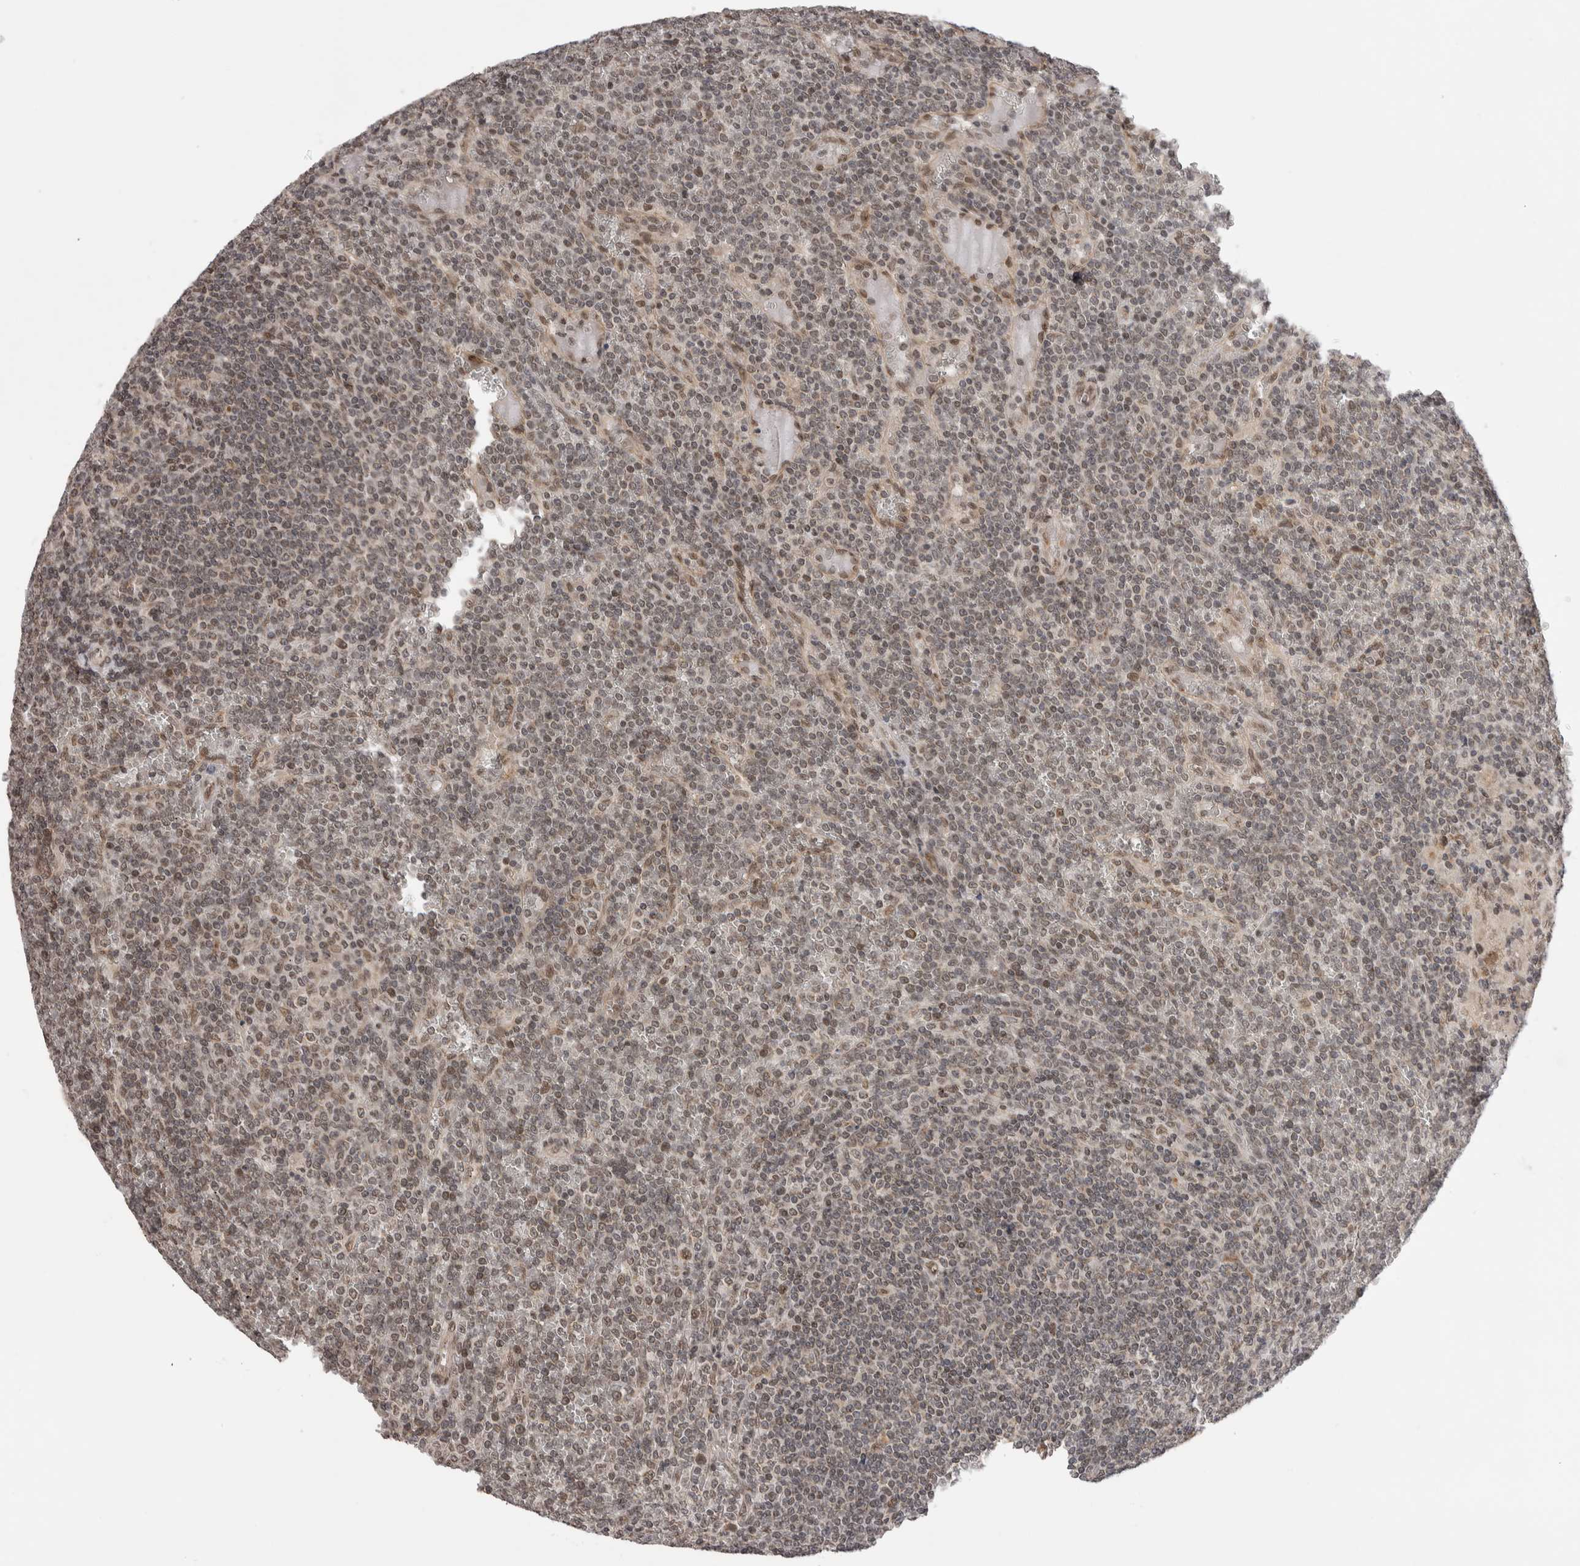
{"staining": {"intensity": "weak", "quantity": ">75%", "location": "nuclear"}, "tissue": "lymphoma", "cell_type": "Tumor cells", "image_type": "cancer", "snomed": [{"axis": "morphology", "description": "Malignant lymphoma, non-Hodgkin's type, Low grade"}, {"axis": "topography", "description": "Spleen"}], "caption": "This image exhibits IHC staining of human malignant lymphoma, non-Hodgkin's type (low-grade), with low weak nuclear staining in approximately >75% of tumor cells.", "gene": "TMEM65", "patient": {"sex": "female", "age": 19}}